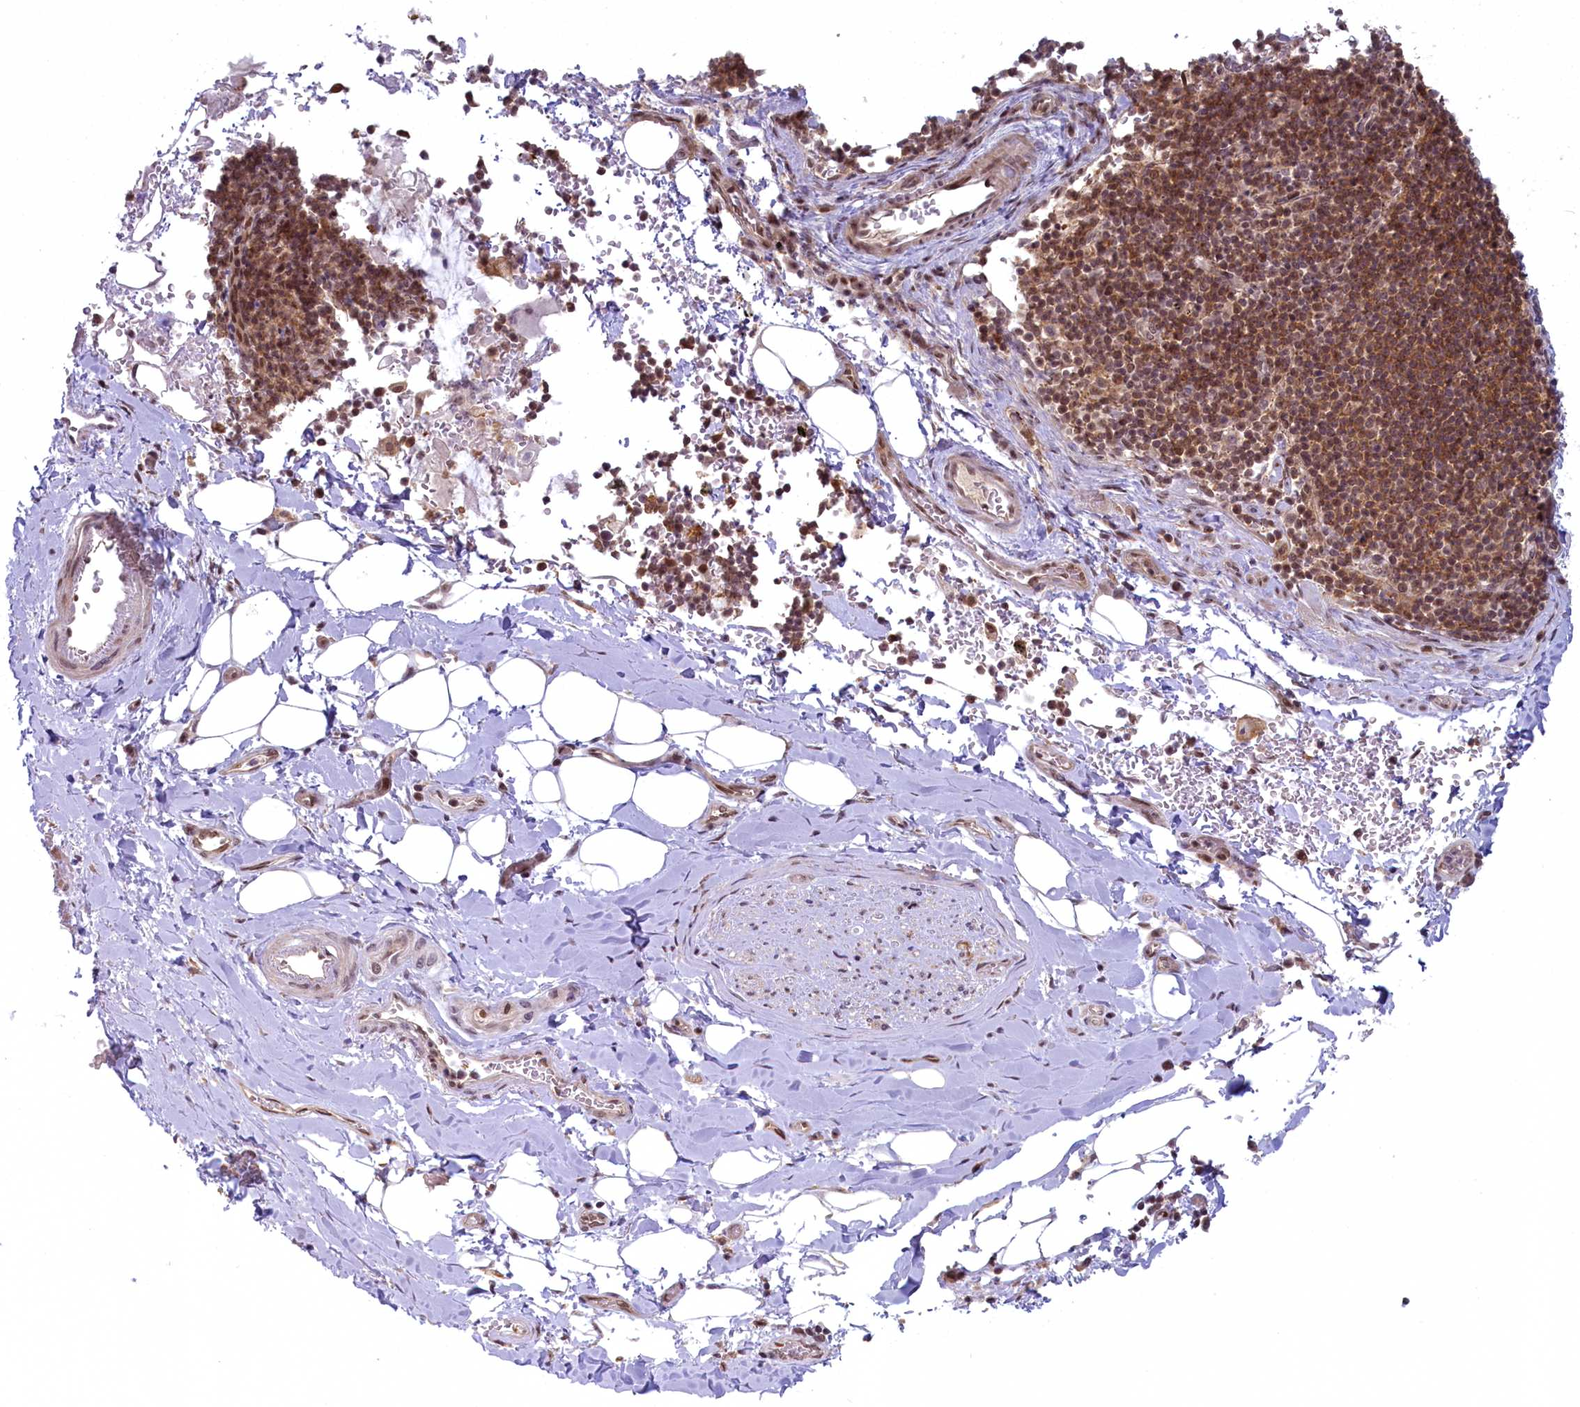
{"staining": {"intensity": "negative", "quantity": "none", "location": "none"}, "tissue": "adipose tissue", "cell_type": "Adipocytes", "image_type": "normal", "snomed": [{"axis": "morphology", "description": "Normal tissue, NOS"}, {"axis": "topography", "description": "Lymph node"}, {"axis": "topography", "description": "Cartilage tissue"}, {"axis": "topography", "description": "Bronchus"}], "caption": "This is a histopathology image of immunohistochemistry staining of normal adipose tissue, which shows no staining in adipocytes. (DAB (3,3'-diaminobenzidine) immunohistochemistry visualized using brightfield microscopy, high magnification).", "gene": "FCHO1", "patient": {"sex": "male", "age": 63}}